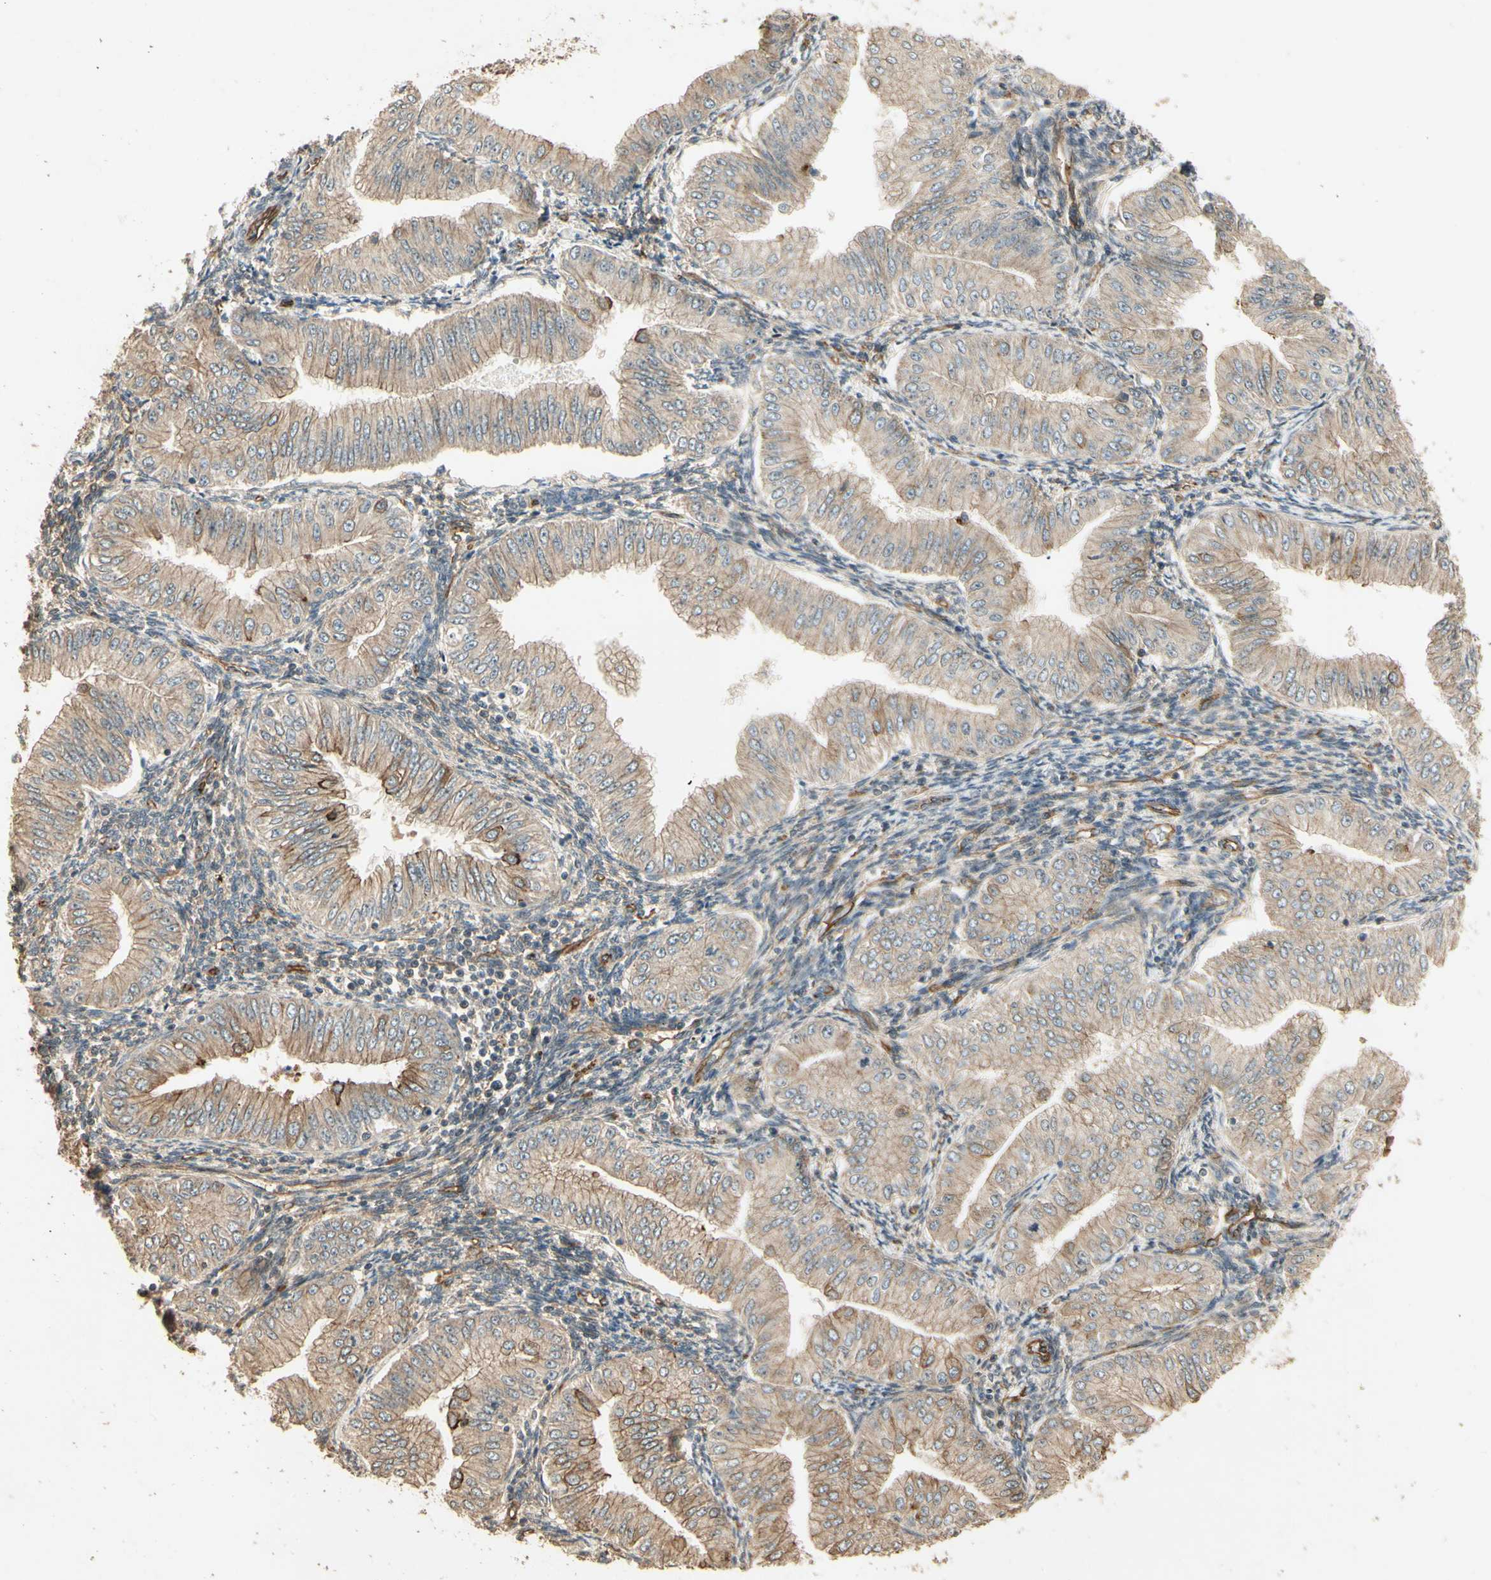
{"staining": {"intensity": "weak", "quantity": ">75%", "location": "cytoplasmic/membranous"}, "tissue": "endometrial cancer", "cell_type": "Tumor cells", "image_type": "cancer", "snomed": [{"axis": "morphology", "description": "Normal tissue, NOS"}, {"axis": "morphology", "description": "Adenocarcinoma, NOS"}, {"axis": "topography", "description": "Endometrium"}], "caption": "Brown immunohistochemical staining in endometrial cancer exhibits weak cytoplasmic/membranous staining in approximately >75% of tumor cells. (Stains: DAB in brown, nuclei in blue, Microscopy: brightfield microscopy at high magnification).", "gene": "RNF180", "patient": {"sex": "female", "age": 53}}